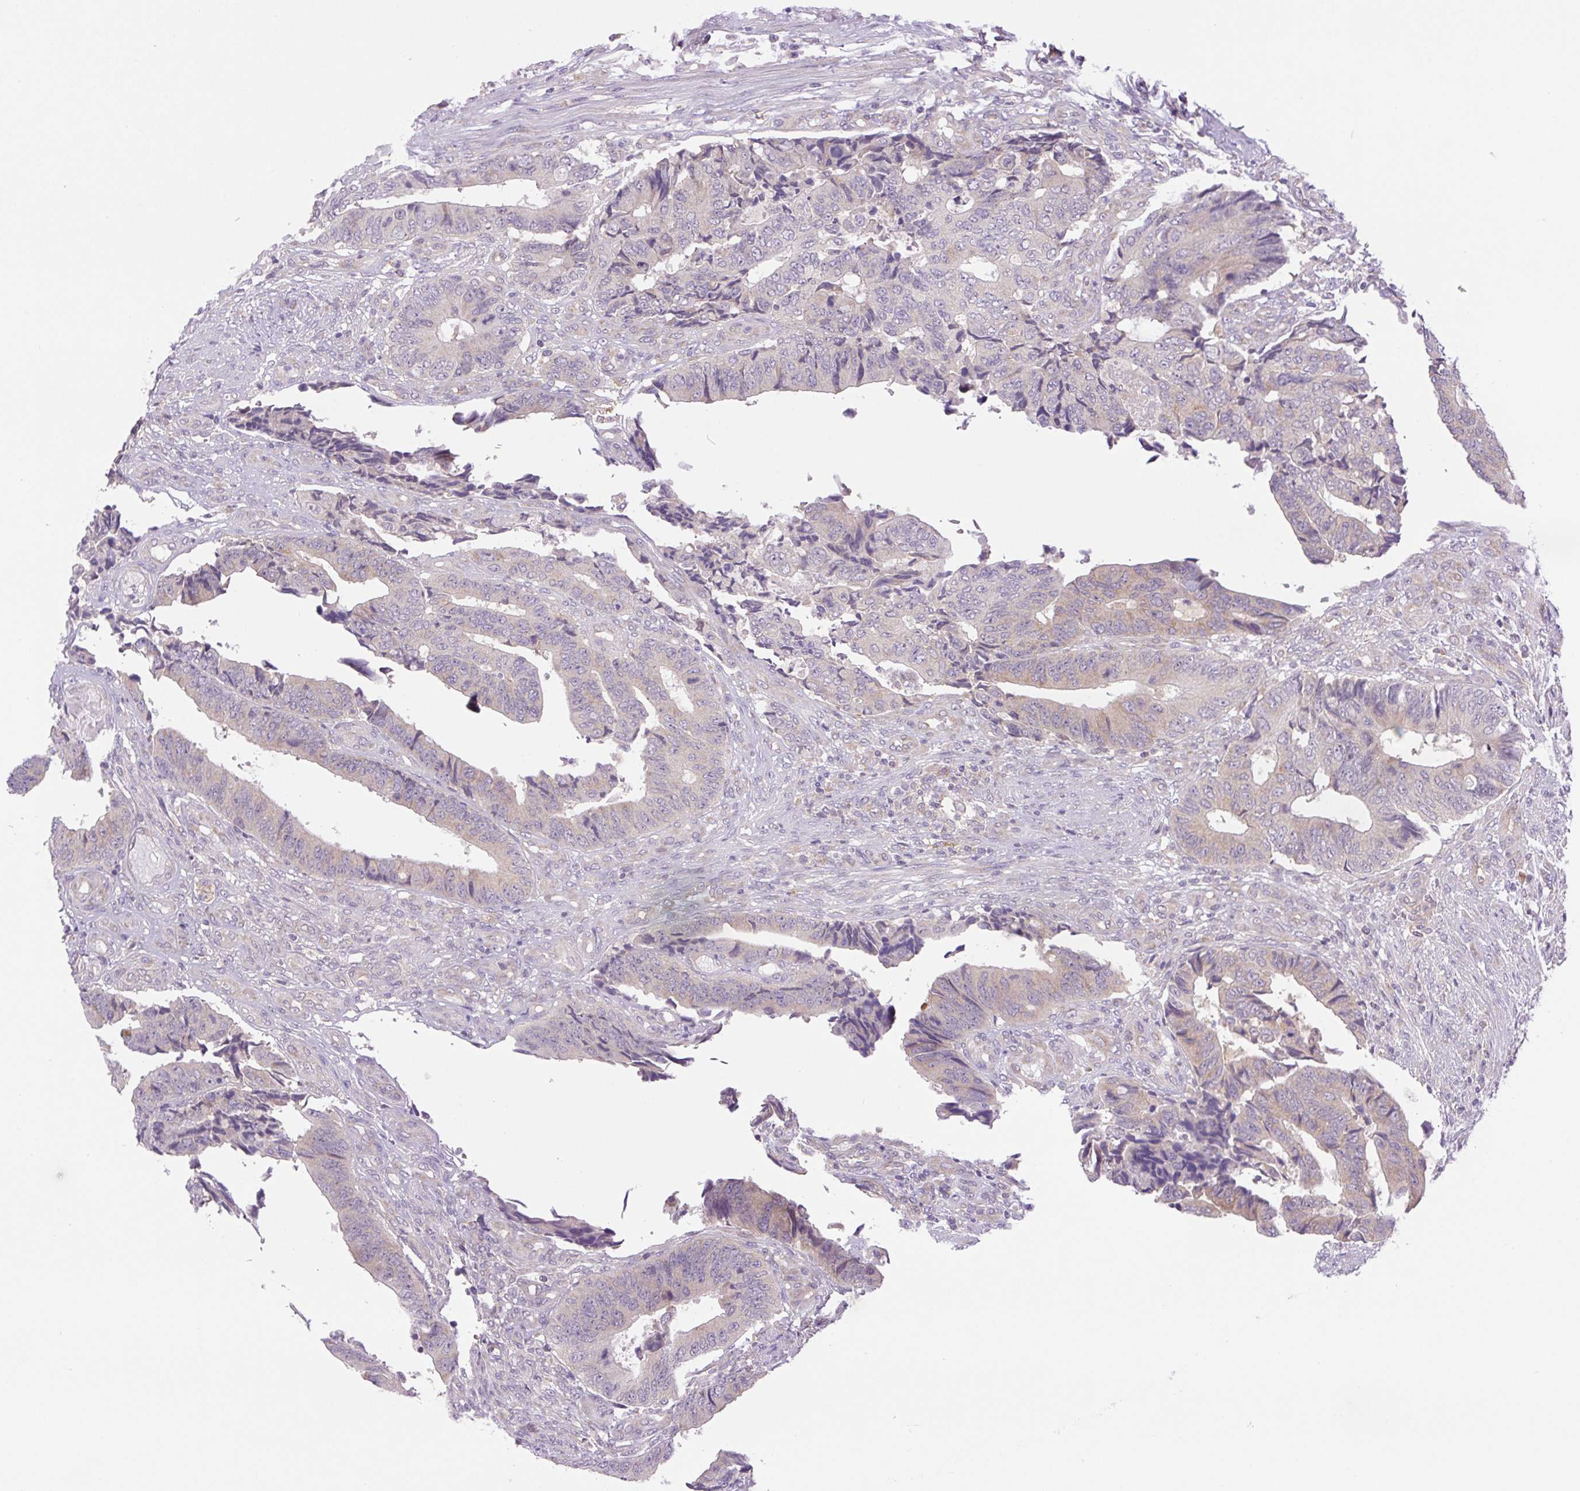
{"staining": {"intensity": "weak", "quantity": "<25%", "location": "cytoplasmic/membranous"}, "tissue": "colorectal cancer", "cell_type": "Tumor cells", "image_type": "cancer", "snomed": [{"axis": "morphology", "description": "Adenocarcinoma, NOS"}, {"axis": "topography", "description": "Colon"}], "caption": "IHC photomicrograph of human adenocarcinoma (colorectal) stained for a protein (brown), which displays no staining in tumor cells.", "gene": "MINK1", "patient": {"sex": "male", "age": 87}}